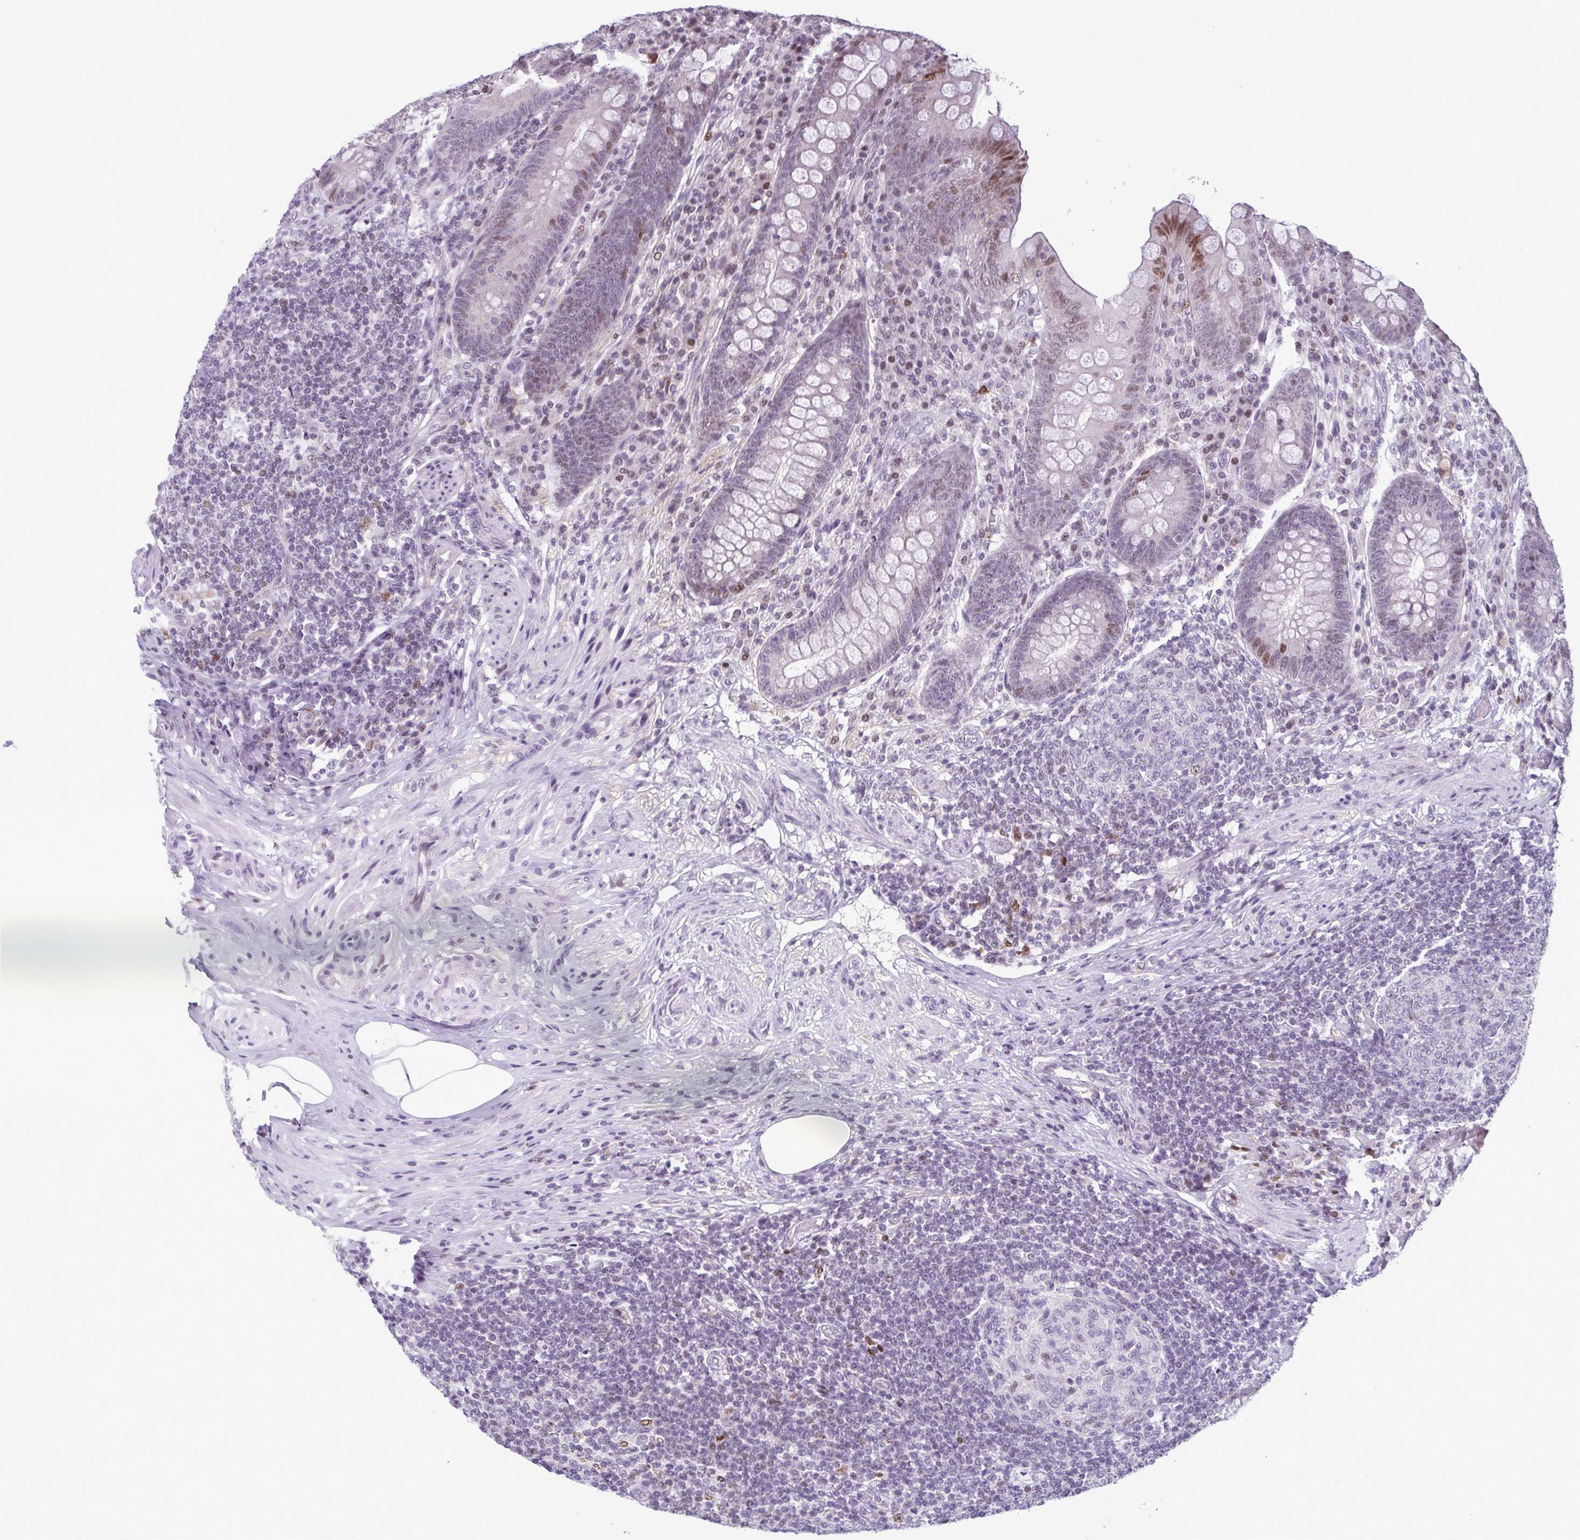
{"staining": {"intensity": "moderate", "quantity": "<25%", "location": "nuclear"}, "tissue": "appendix", "cell_type": "Glandular cells", "image_type": "normal", "snomed": [{"axis": "morphology", "description": "Normal tissue, NOS"}, {"axis": "topography", "description": "Appendix"}], "caption": "Glandular cells display low levels of moderate nuclear positivity in about <25% of cells in unremarkable appendix. The staining was performed using DAB (3,3'-diaminobenzidine) to visualize the protein expression in brown, while the nuclei were stained in blue with hematoxylin (Magnification: 20x).", "gene": "IRF1", "patient": {"sex": "male", "age": 71}}